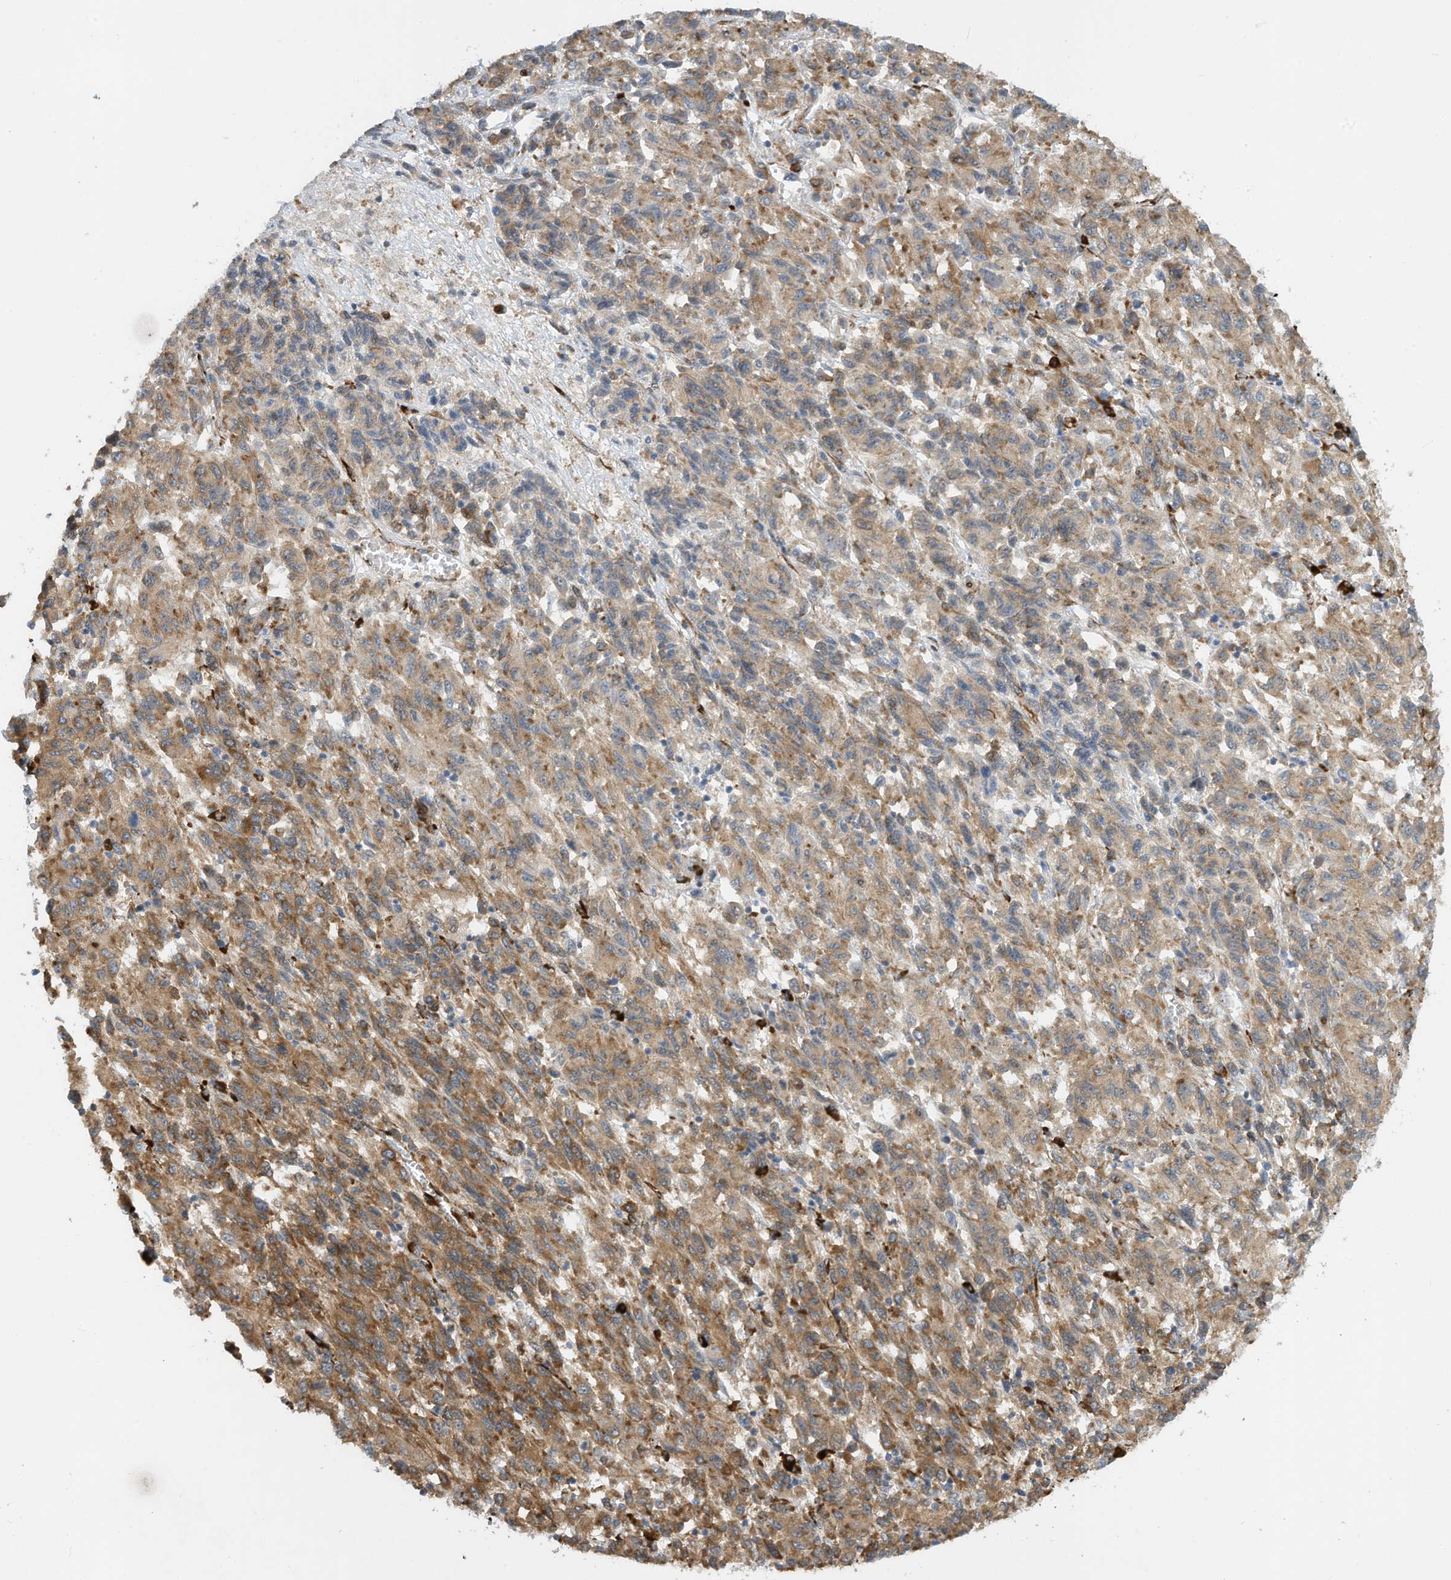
{"staining": {"intensity": "moderate", "quantity": ">75%", "location": "cytoplasmic/membranous"}, "tissue": "melanoma", "cell_type": "Tumor cells", "image_type": "cancer", "snomed": [{"axis": "morphology", "description": "Malignant melanoma, Metastatic site"}, {"axis": "topography", "description": "Lung"}], "caption": "Immunohistochemistry (DAB (3,3'-diaminobenzidine)) staining of melanoma displays moderate cytoplasmic/membranous protein positivity in approximately >75% of tumor cells.", "gene": "ZBTB45", "patient": {"sex": "male", "age": 64}}